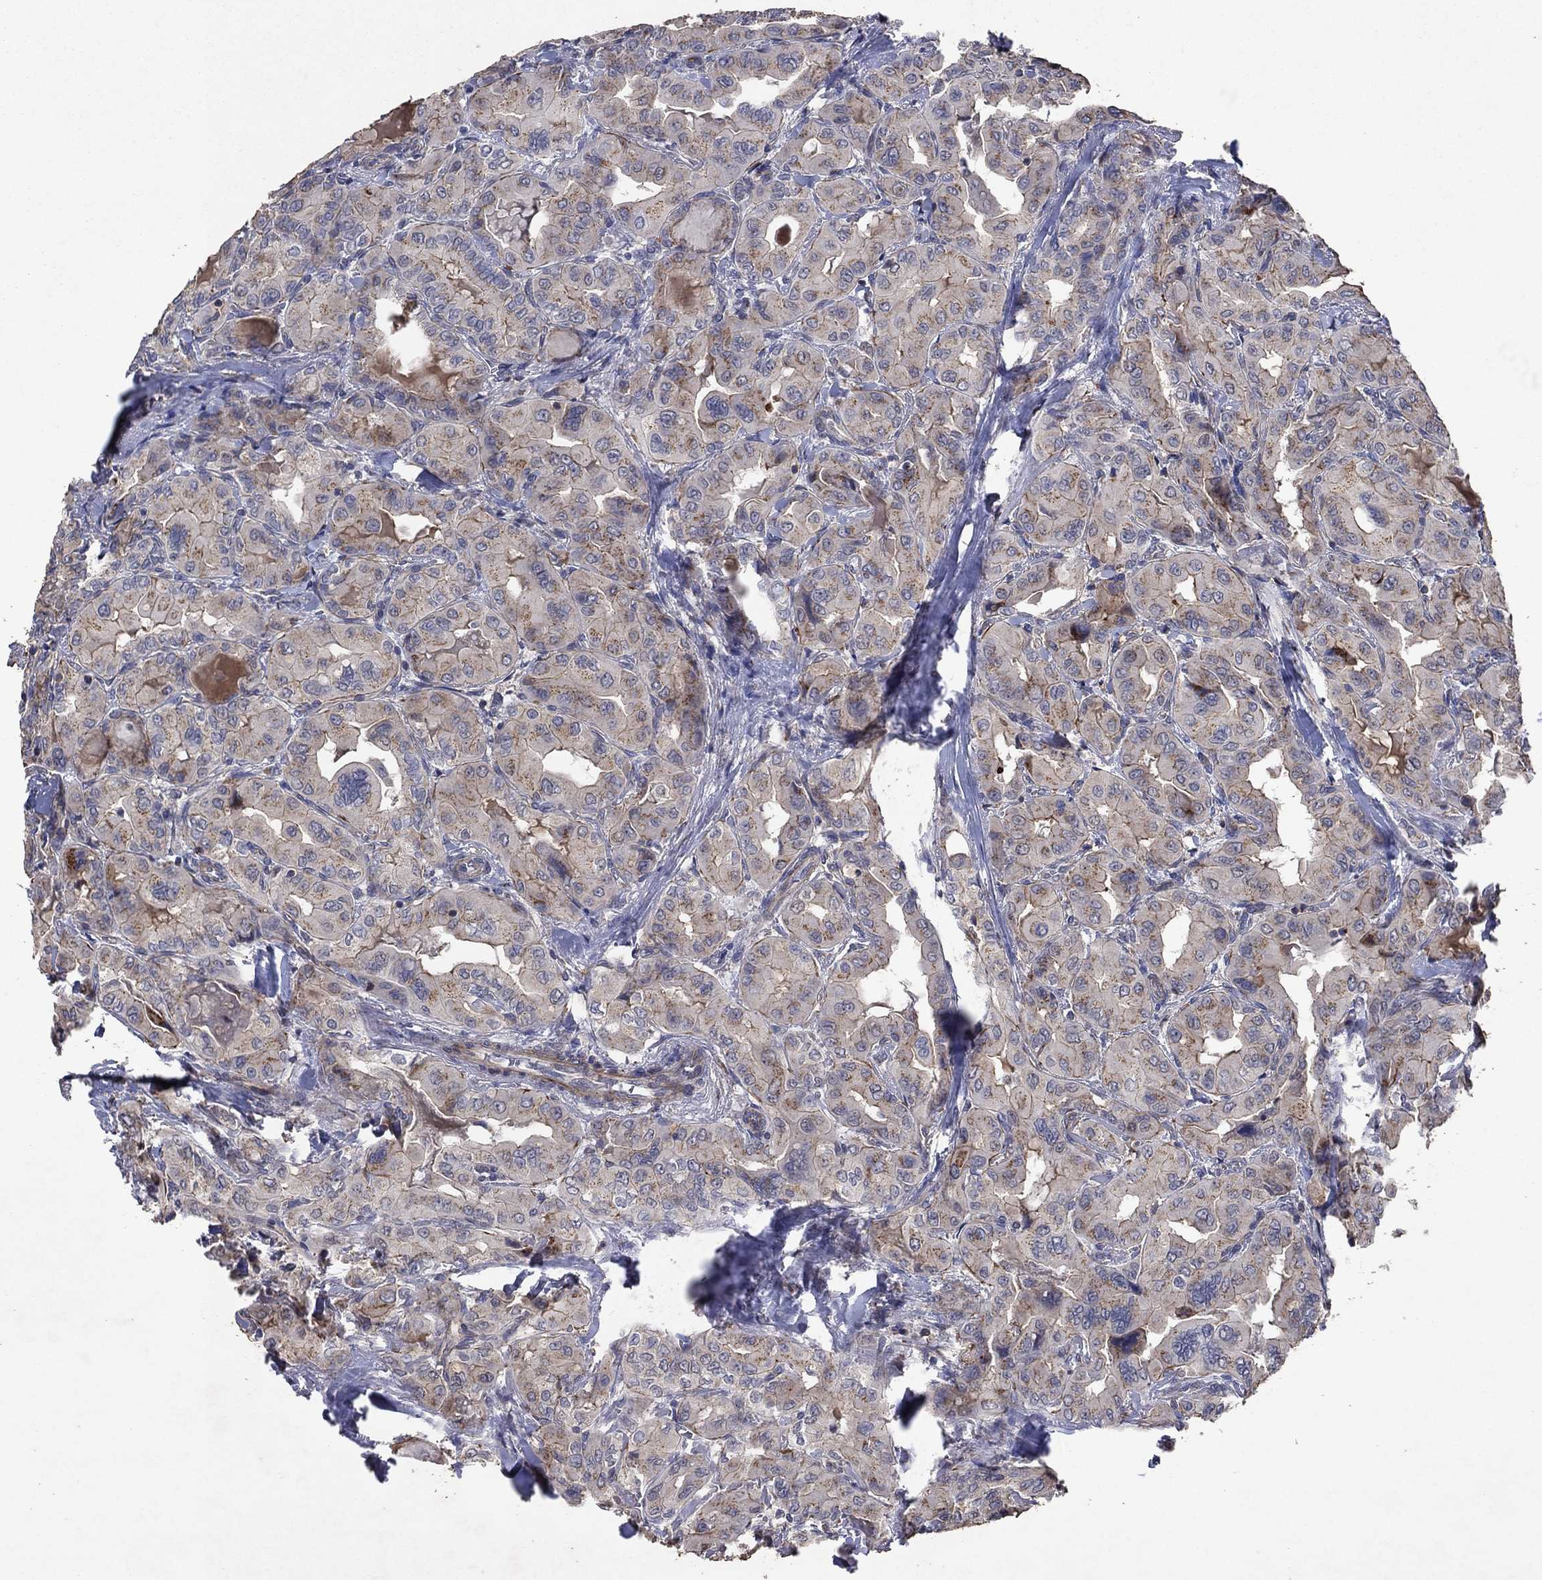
{"staining": {"intensity": "moderate", "quantity": "25%-75%", "location": "cytoplasmic/membranous"}, "tissue": "thyroid cancer", "cell_type": "Tumor cells", "image_type": "cancer", "snomed": [{"axis": "morphology", "description": "Normal tissue, NOS"}, {"axis": "morphology", "description": "Papillary adenocarcinoma, NOS"}, {"axis": "topography", "description": "Thyroid gland"}], "caption": "This micrograph reveals papillary adenocarcinoma (thyroid) stained with IHC to label a protein in brown. The cytoplasmic/membranous of tumor cells show moderate positivity for the protein. Nuclei are counter-stained blue.", "gene": "FRG1", "patient": {"sex": "female", "age": 66}}